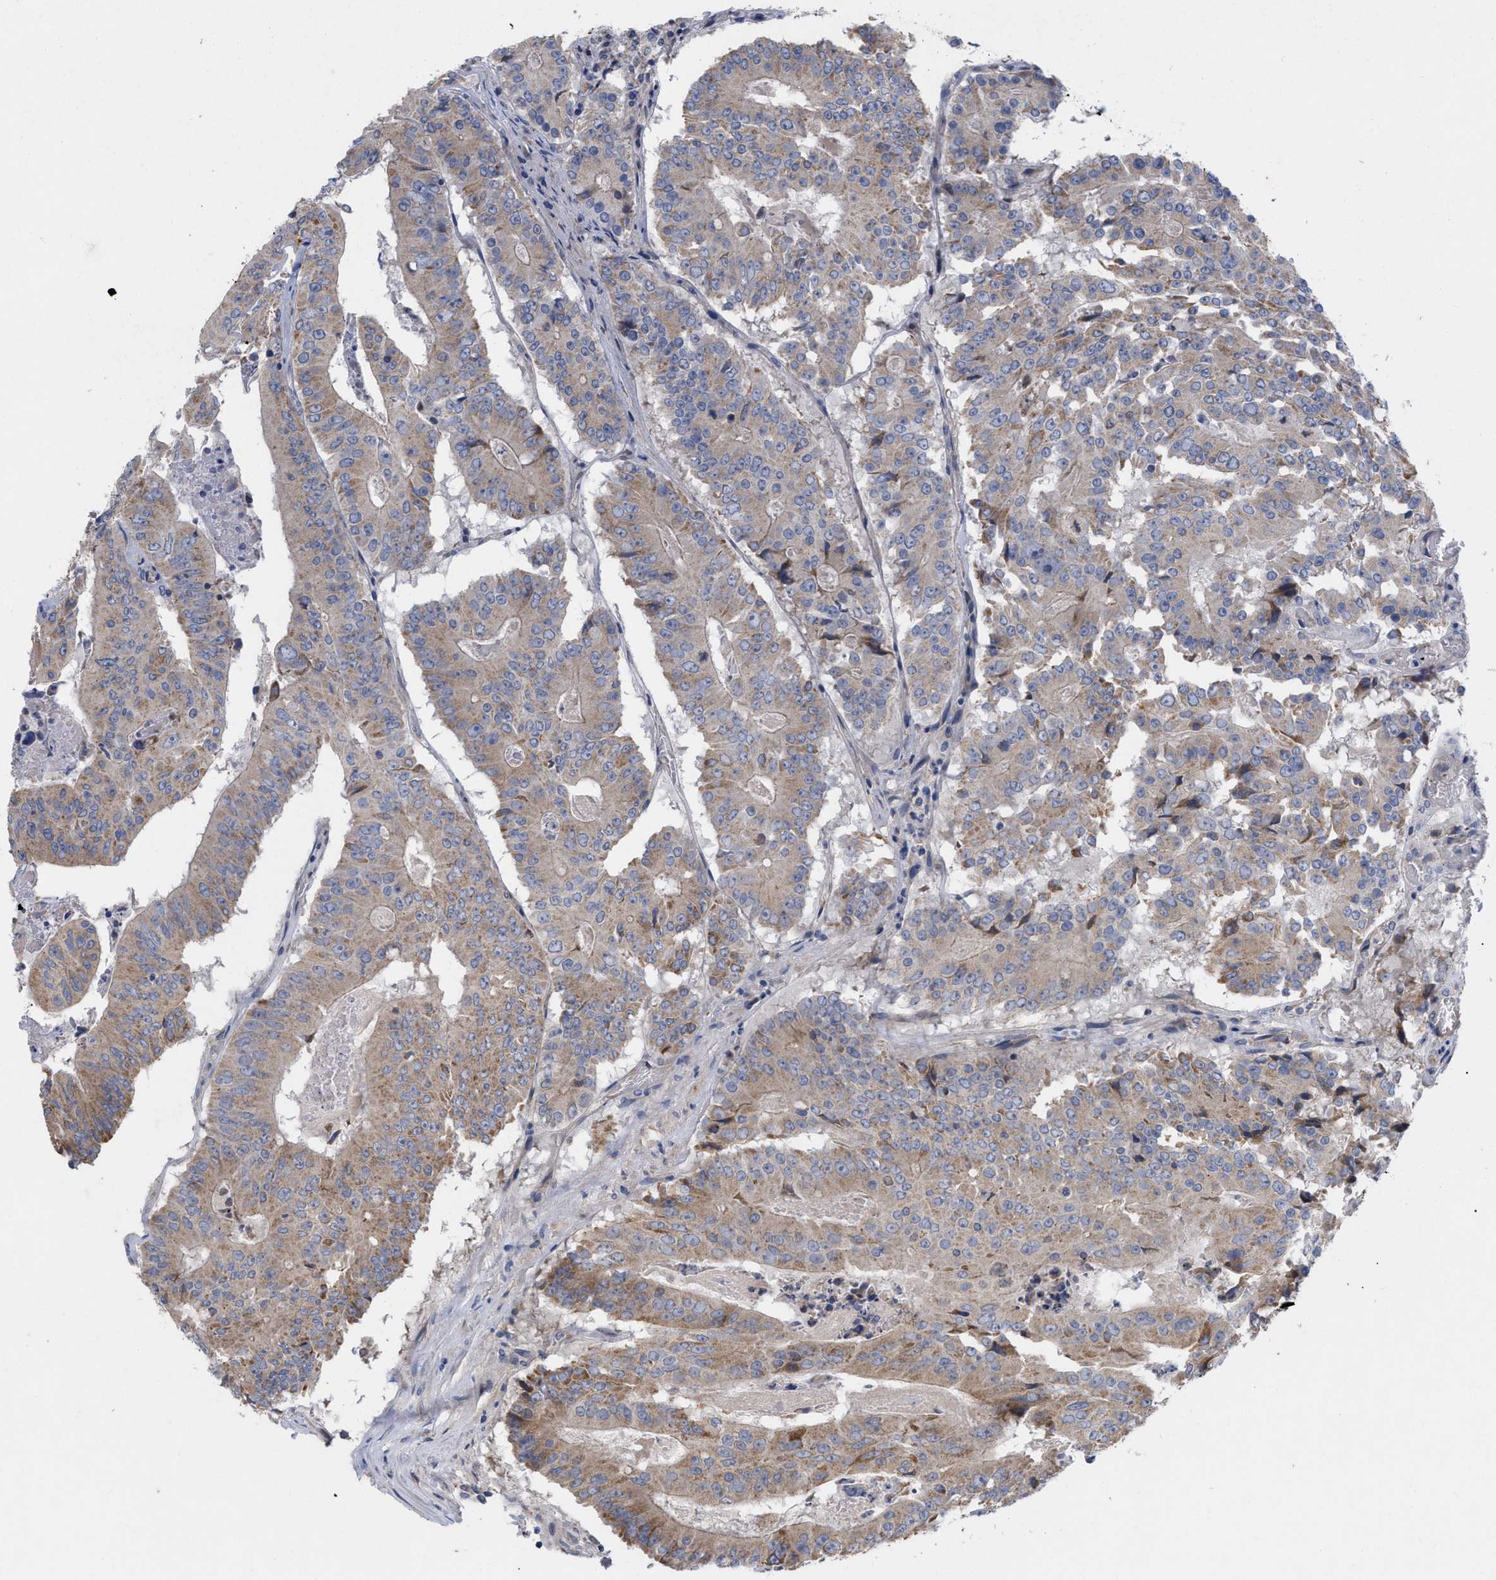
{"staining": {"intensity": "weak", "quantity": ">75%", "location": "cytoplasmic/membranous"}, "tissue": "colorectal cancer", "cell_type": "Tumor cells", "image_type": "cancer", "snomed": [{"axis": "morphology", "description": "Adenocarcinoma, NOS"}, {"axis": "topography", "description": "Colon"}], "caption": "Tumor cells reveal low levels of weak cytoplasmic/membranous staining in approximately >75% of cells in adenocarcinoma (colorectal).", "gene": "VIP", "patient": {"sex": "male", "age": 87}}